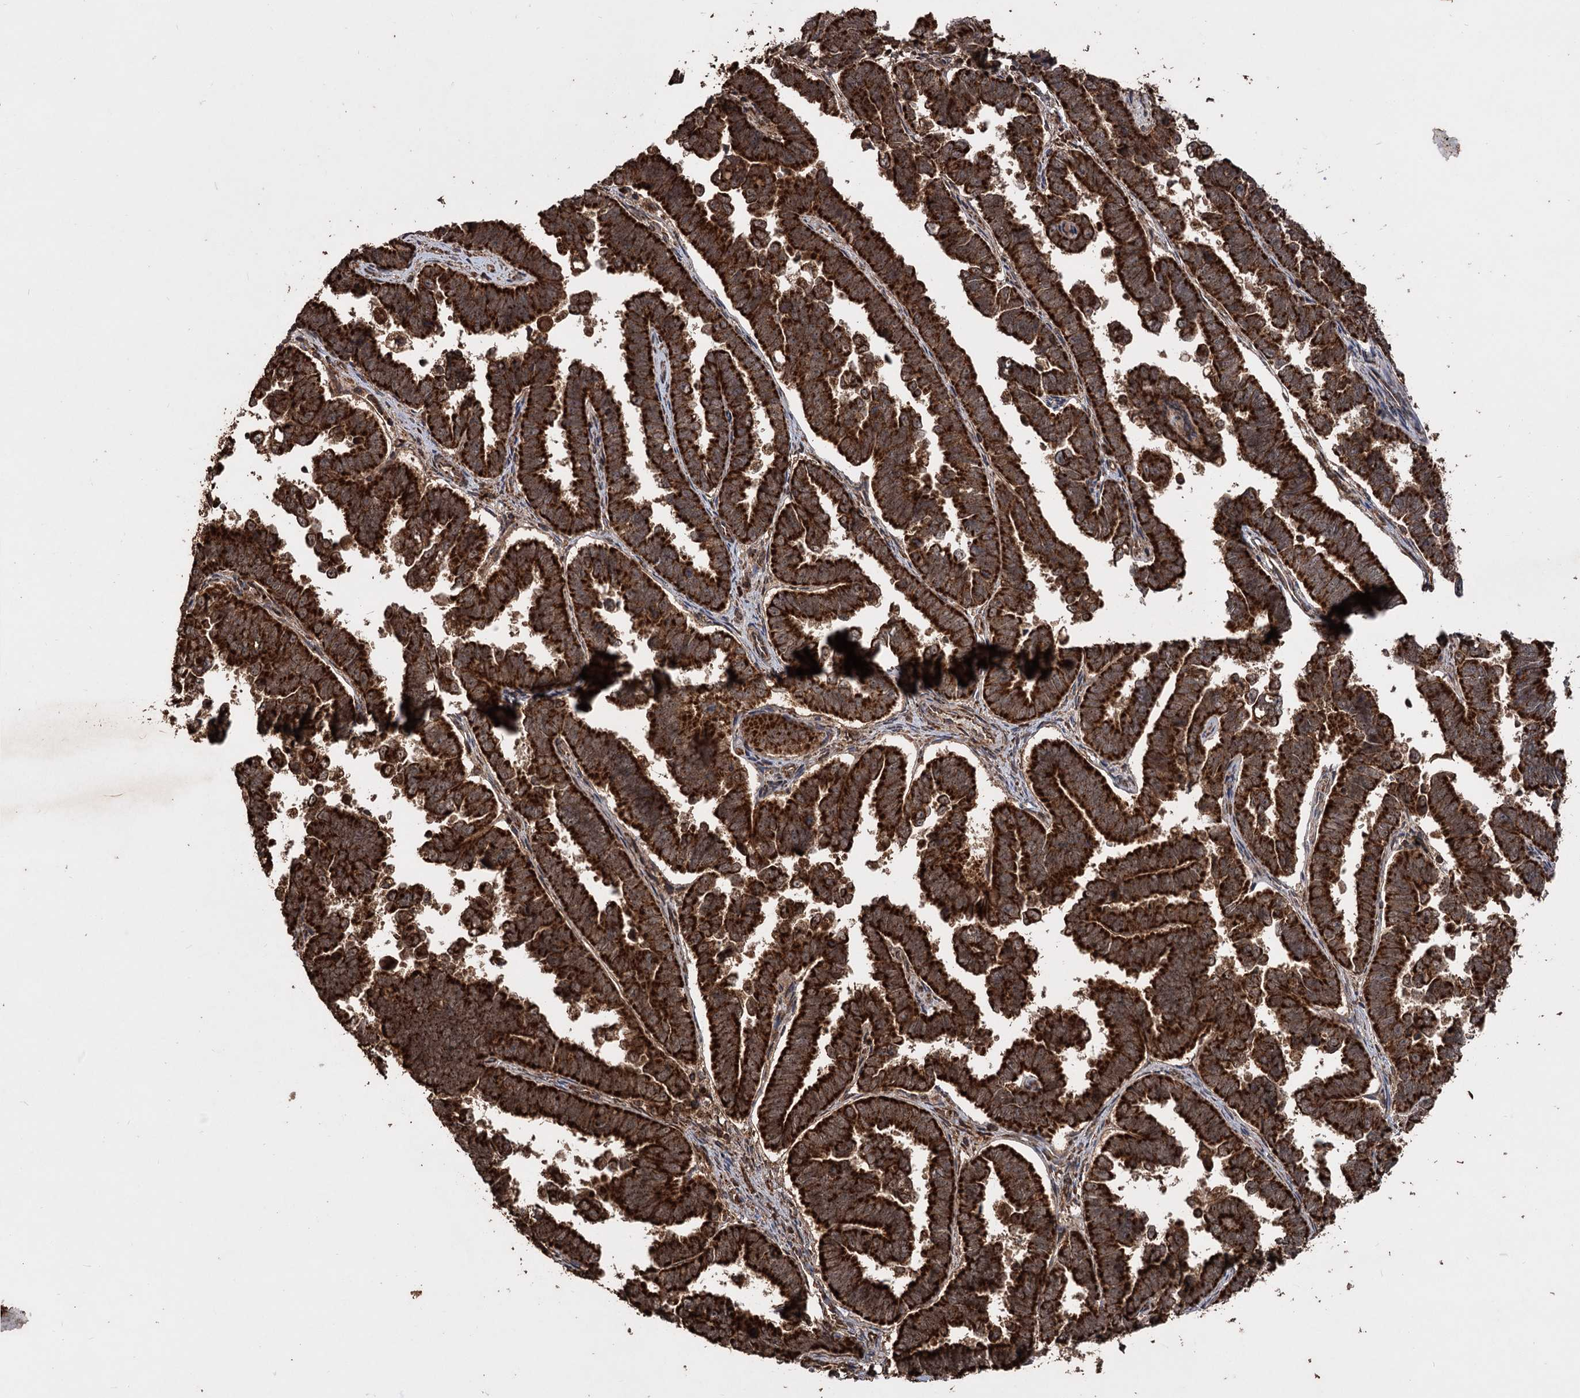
{"staining": {"intensity": "strong", "quantity": ">75%", "location": "cytoplasmic/membranous"}, "tissue": "endometrial cancer", "cell_type": "Tumor cells", "image_type": "cancer", "snomed": [{"axis": "morphology", "description": "Adenocarcinoma, NOS"}, {"axis": "topography", "description": "Endometrium"}], "caption": "A photomicrograph of human adenocarcinoma (endometrial) stained for a protein shows strong cytoplasmic/membranous brown staining in tumor cells.", "gene": "IPO4", "patient": {"sex": "female", "age": 75}}